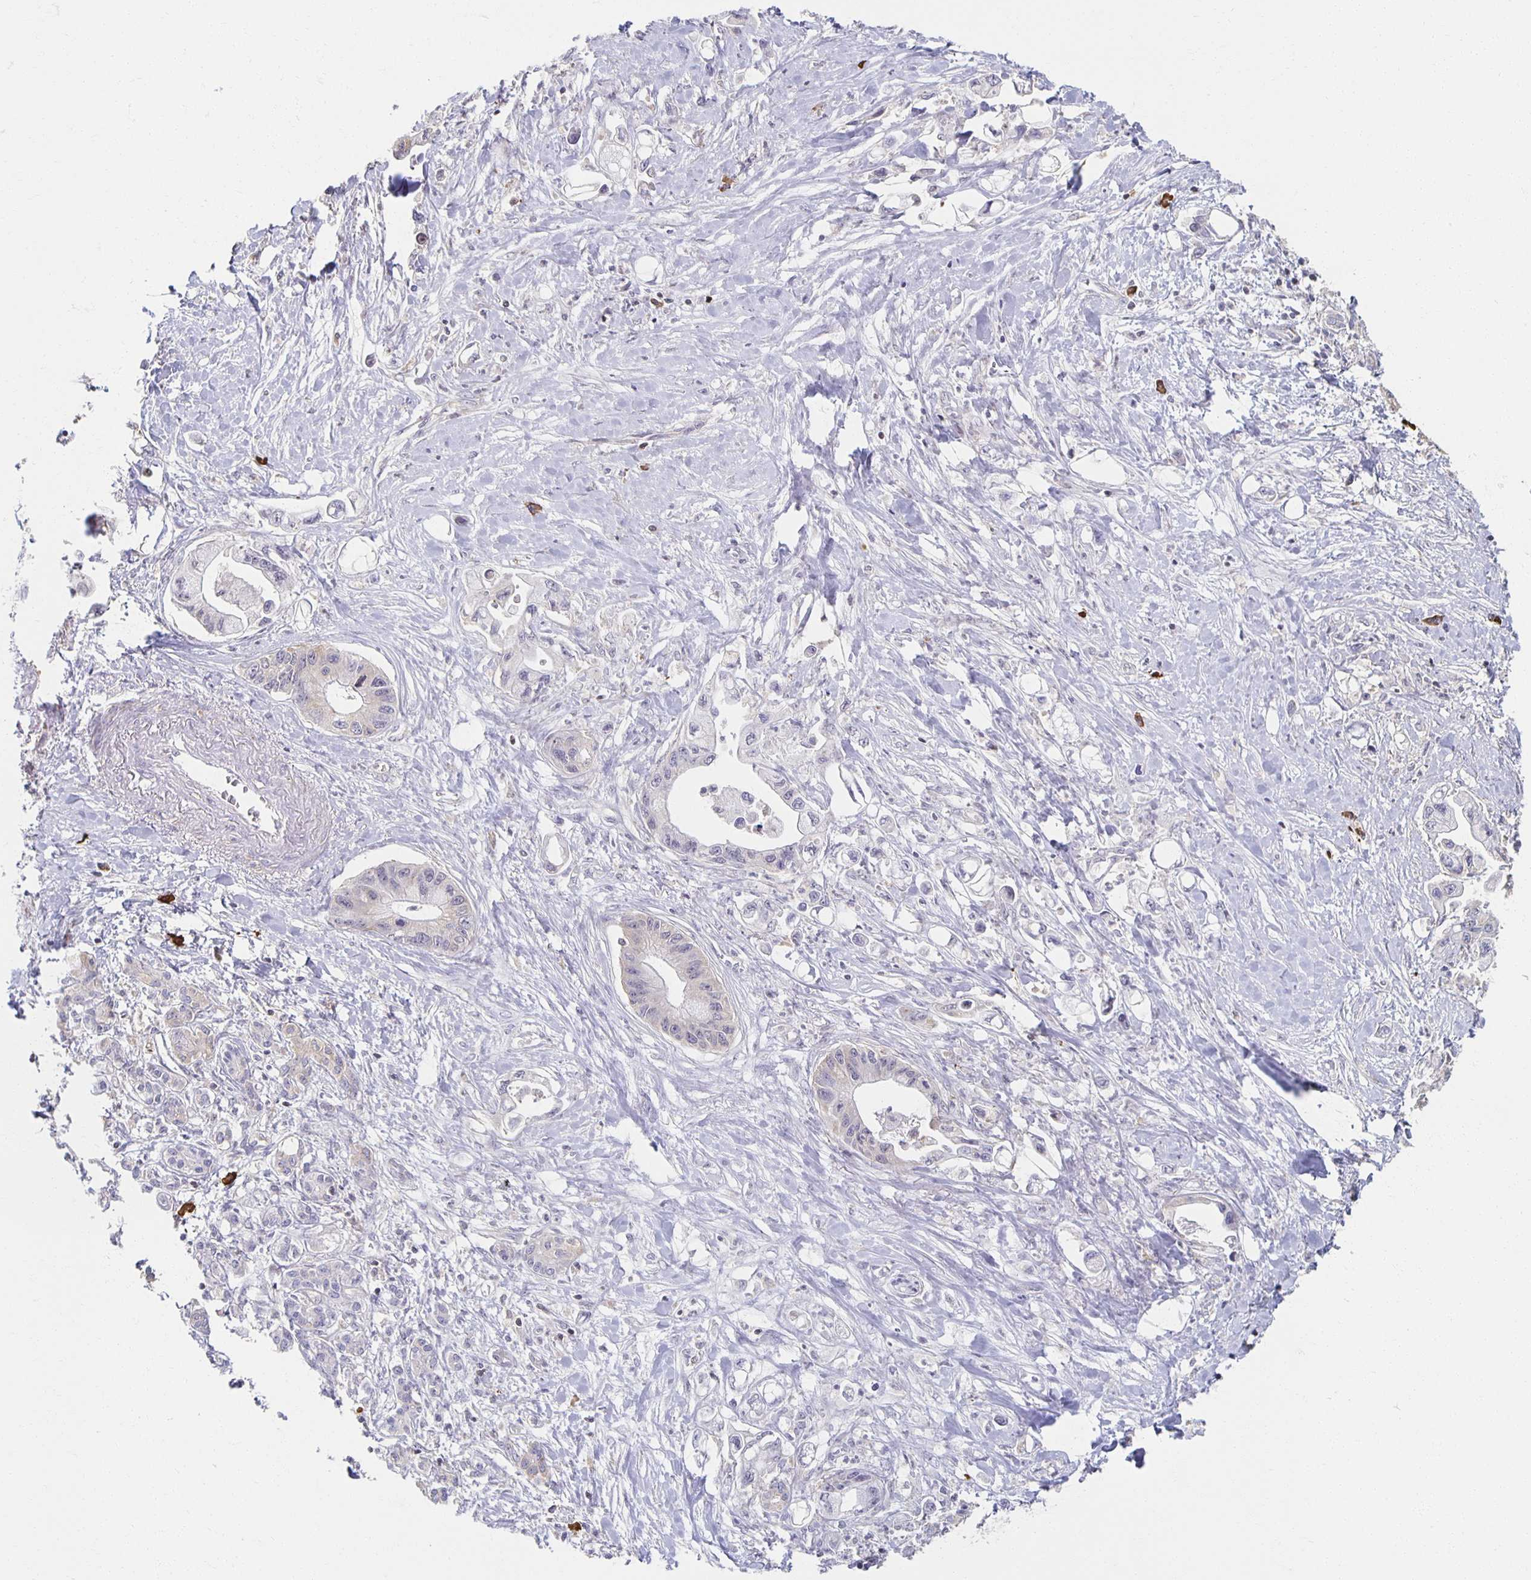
{"staining": {"intensity": "negative", "quantity": "none", "location": "none"}, "tissue": "pancreatic cancer", "cell_type": "Tumor cells", "image_type": "cancer", "snomed": [{"axis": "morphology", "description": "Adenocarcinoma, NOS"}, {"axis": "topography", "description": "Pancreas"}], "caption": "Immunohistochemical staining of pancreatic cancer displays no significant positivity in tumor cells.", "gene": "ZNF692", "patient": {"sex": "male", "age": 61}}